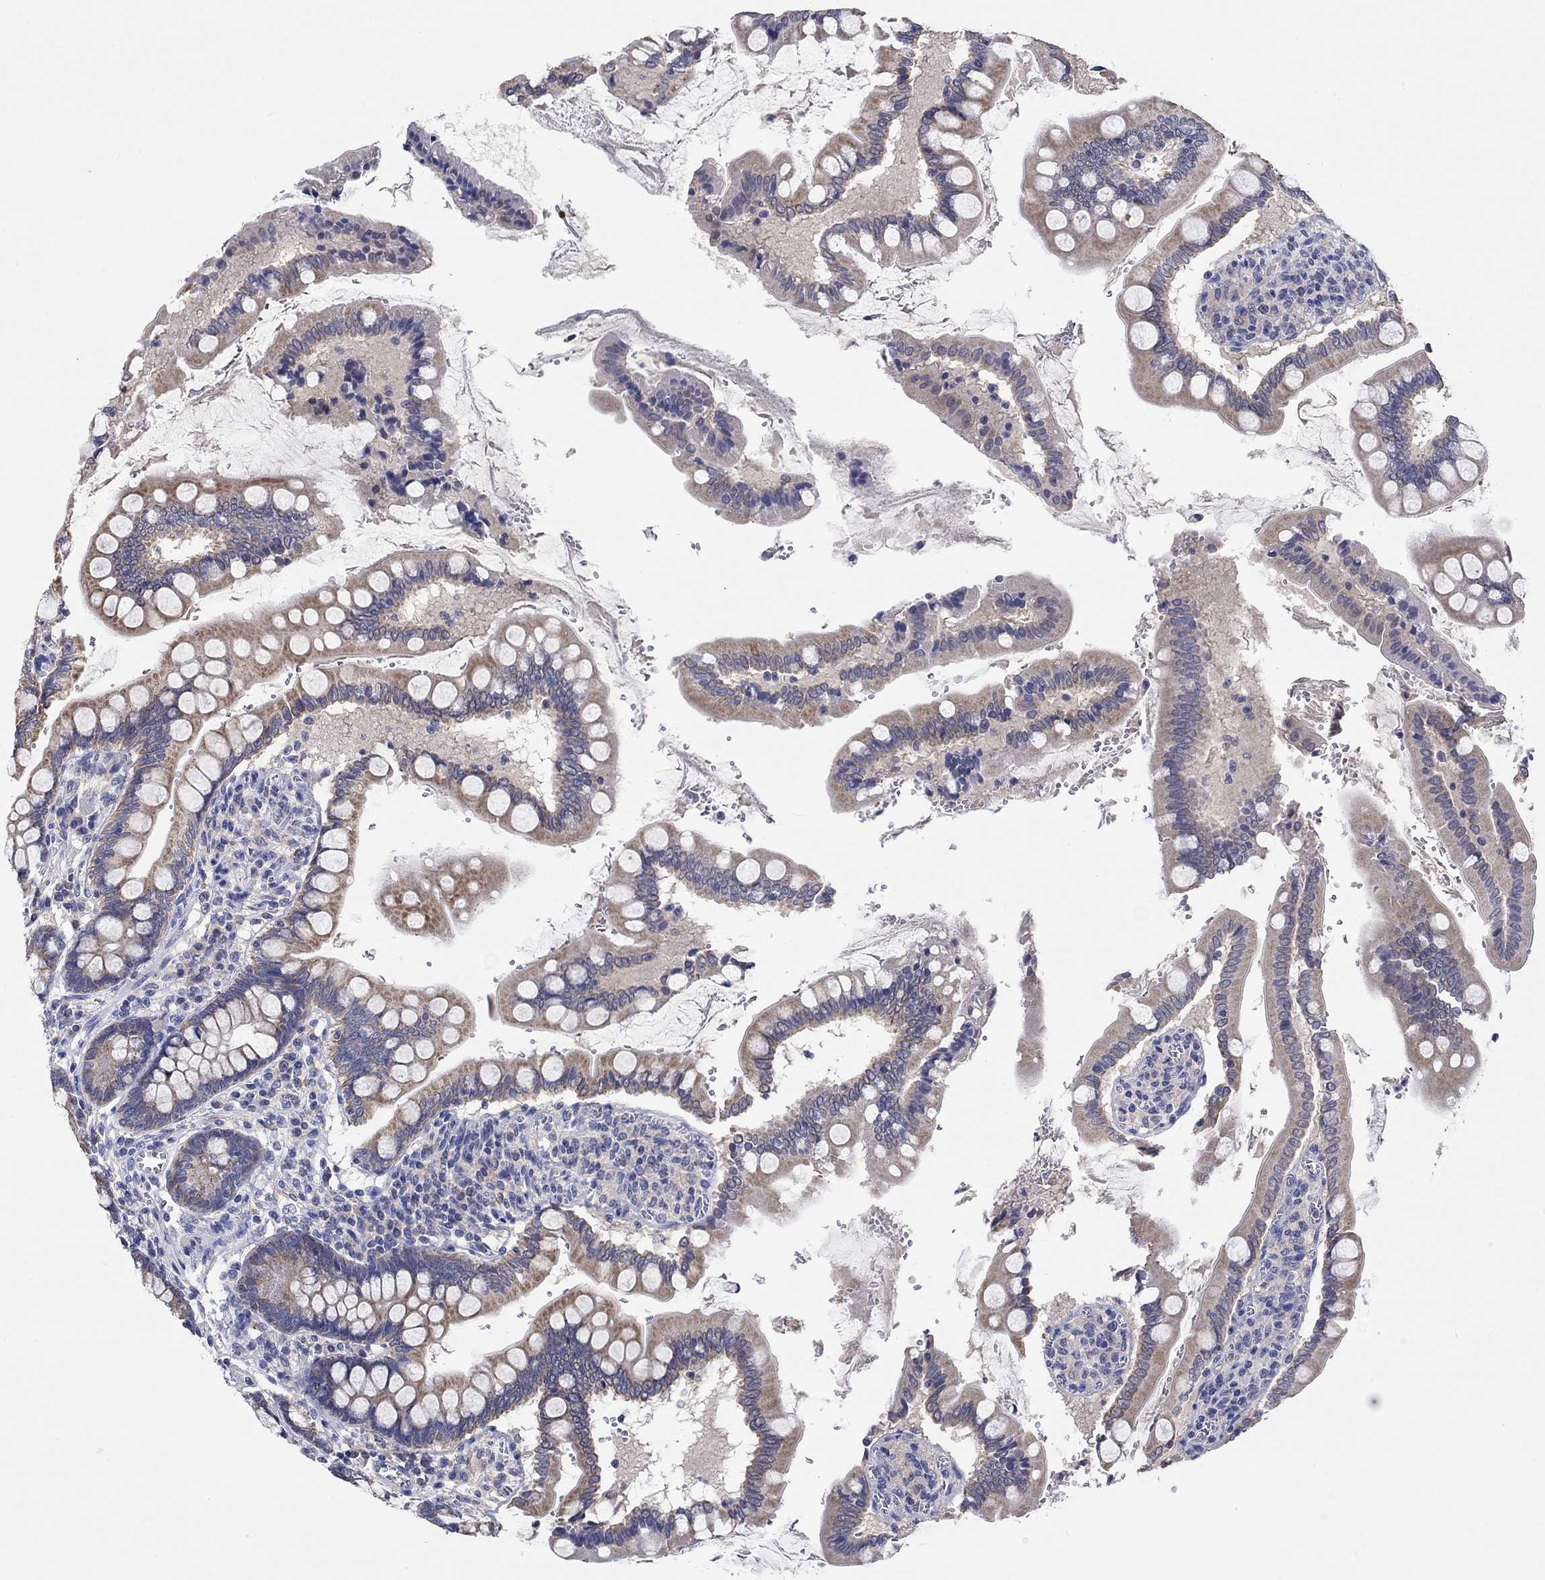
{"staining": {"intensity": "strong", "quantity": "25%-75%", "location": "cytoplasmic/membranous"}, "tissue": "small intestine", "cell_type": "Glandular cells", "image_type": "normal", "snomed": [{"axis": "morphology", "description": "Normal tissue, NOS"}, {"axis": "topography", "description": "Small intestine"}], "caption": "An image of human small intestine stained for a protein reveals strong cytoplasmic/membranous brown staining in glandular cells.", "gene": "CHIT1", "patient": {"sex": "female", "age": 56}}